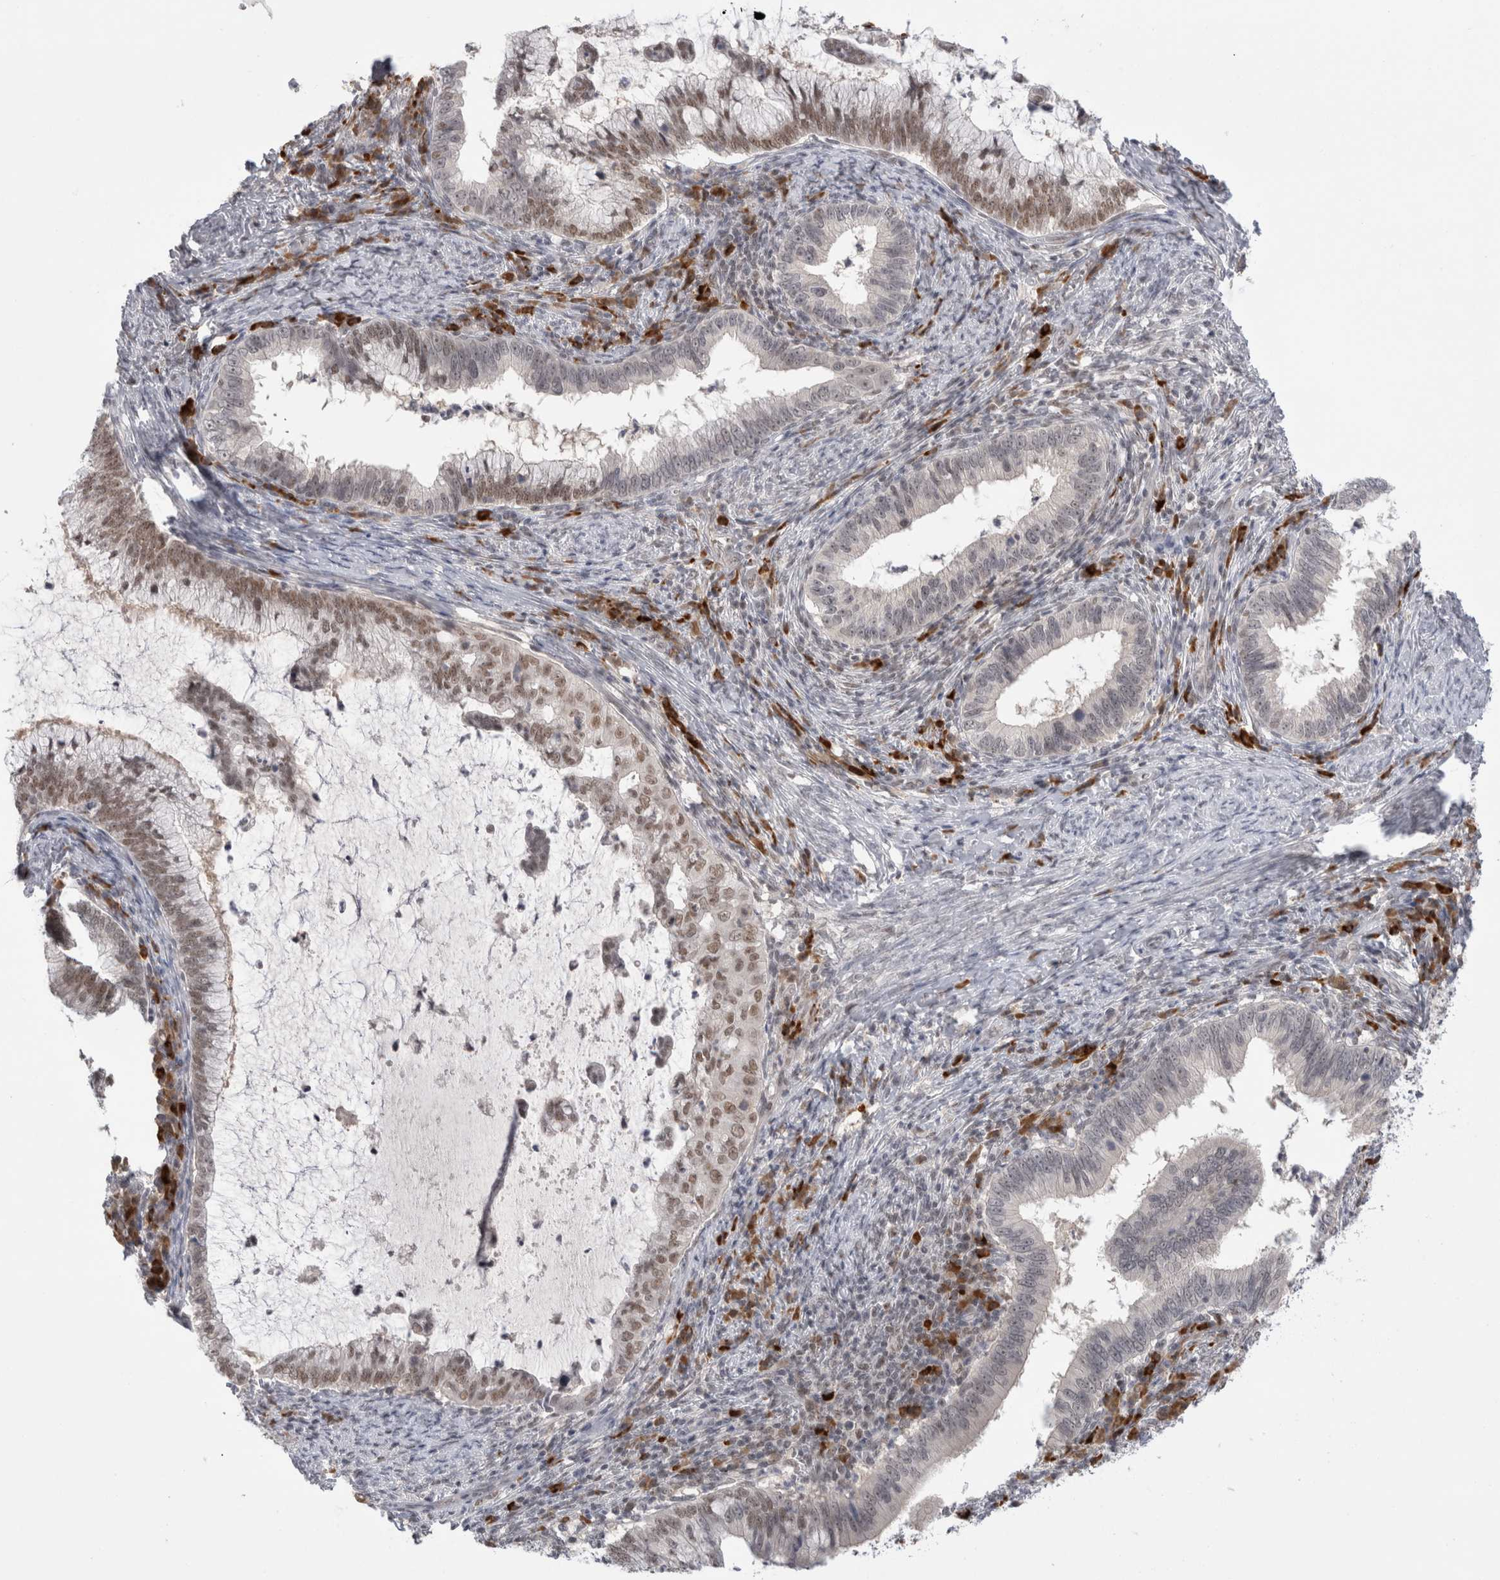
{"staining": {"intensity": "moderate", "quantity": "25%-75%", "location": "nuclear"}, "tissue": "cervical cancer", "cell_type": "Tumor cells", "image_type": "cancer", "snomed": [{"axis": "morphology", "description": "Adenocarcinoma, NOS"}, {"axis": "topography", "description": "Cervix"}], "caption": "Cervical adenocarcinoma stained with DAB IHC displays medium levels of moderate nuclear staining in about 25%-75% of tumor cells.", "gene": "ZNF24", "patient": {"sex": "female", "age": 36}}